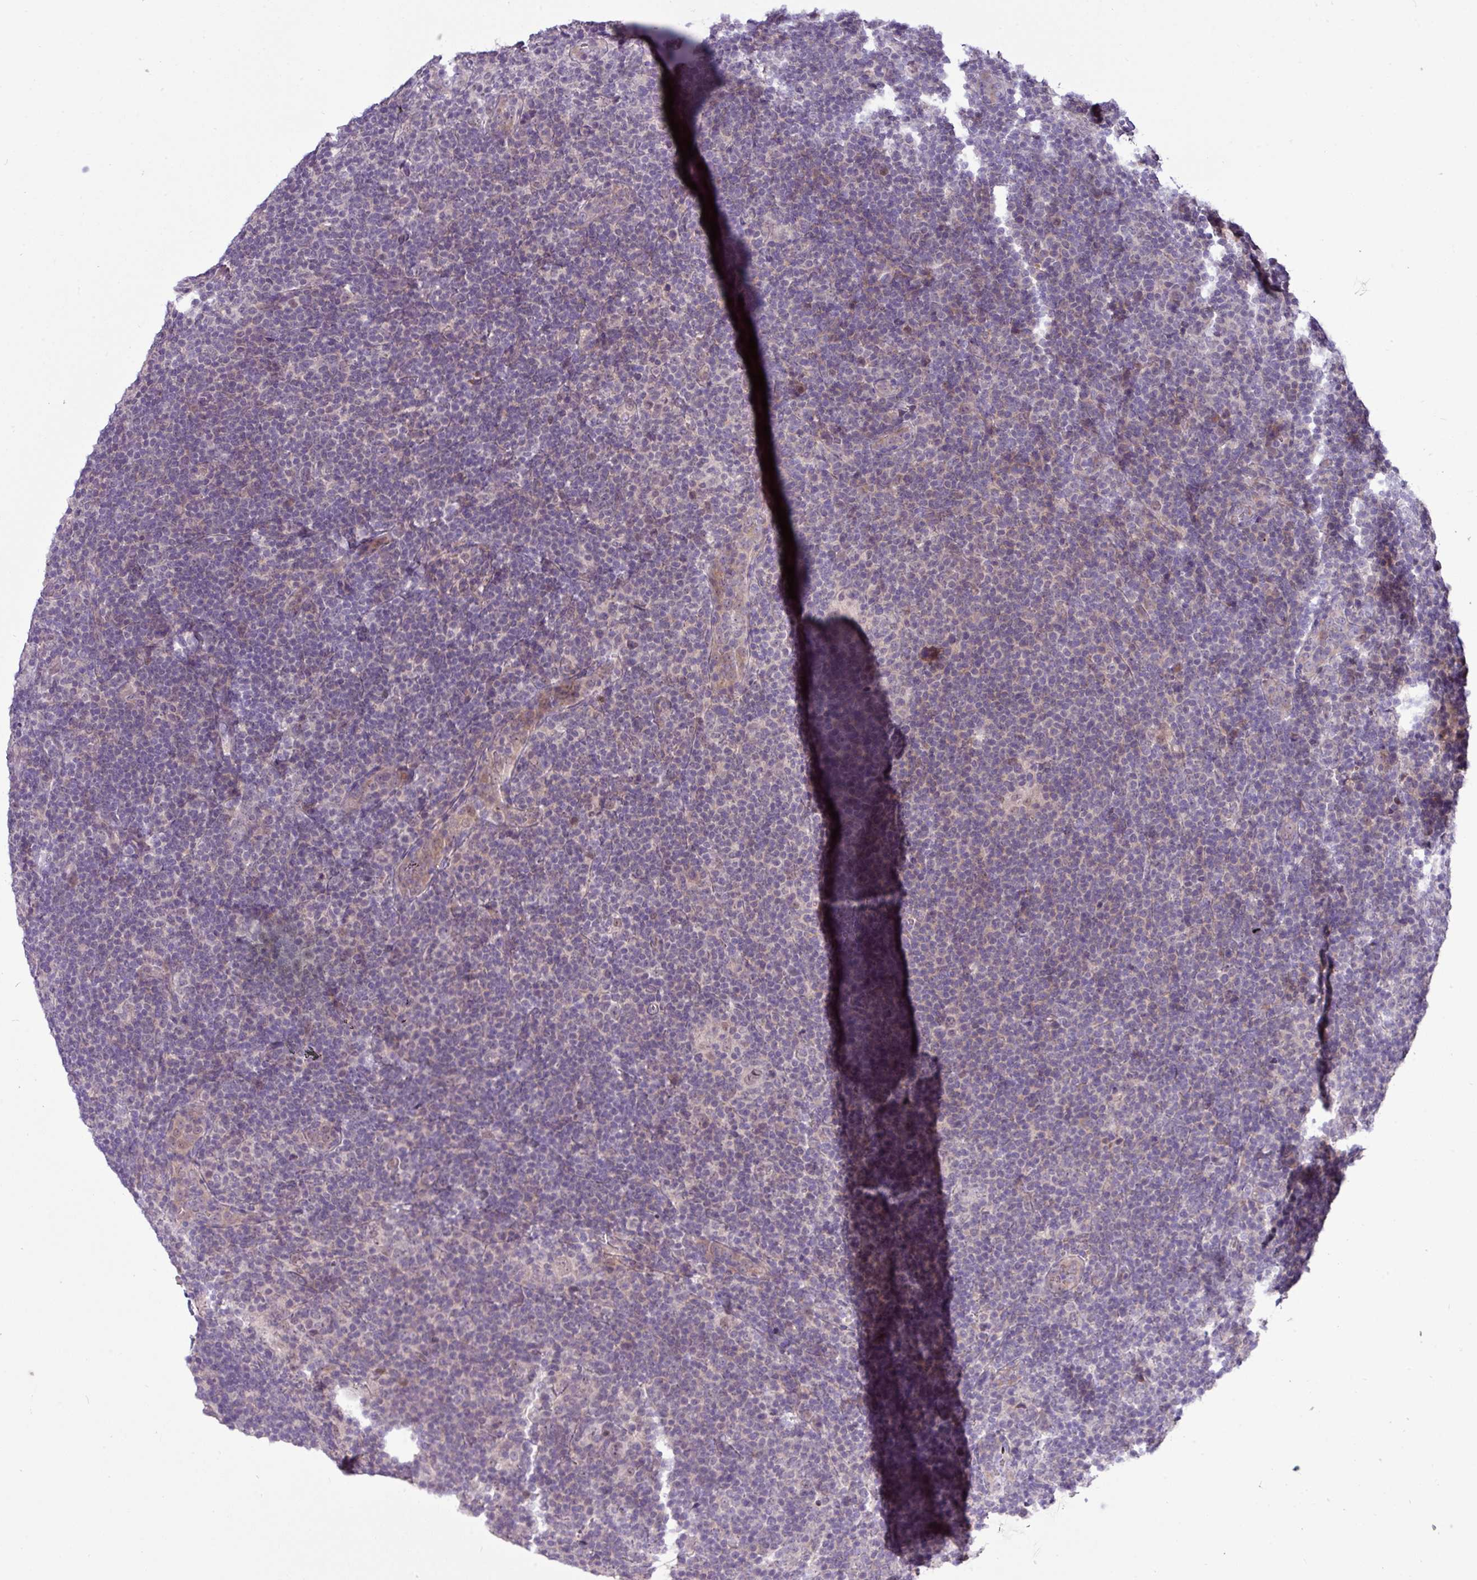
{"staining": {"intensity": "negative", "quantity": "none", "location": "none"}, "tissue": "lymphoma", "cell_type": "Tumor cells", "image_type": "cancer", "snomed": [{"axis": "morphology", "description": "Hodgkin's disease, NOS"}, {"axis": "topography", "description": "Lymph node"}], "caption": "An immunohistochemistry (IHC) photomicrograph of Hodgkin's disease is shown. There is no staining in tumor cells of Hodgkin's disease.", "gene": "RIPPLY1", "patient": {"sex": "female", "age": 57}}